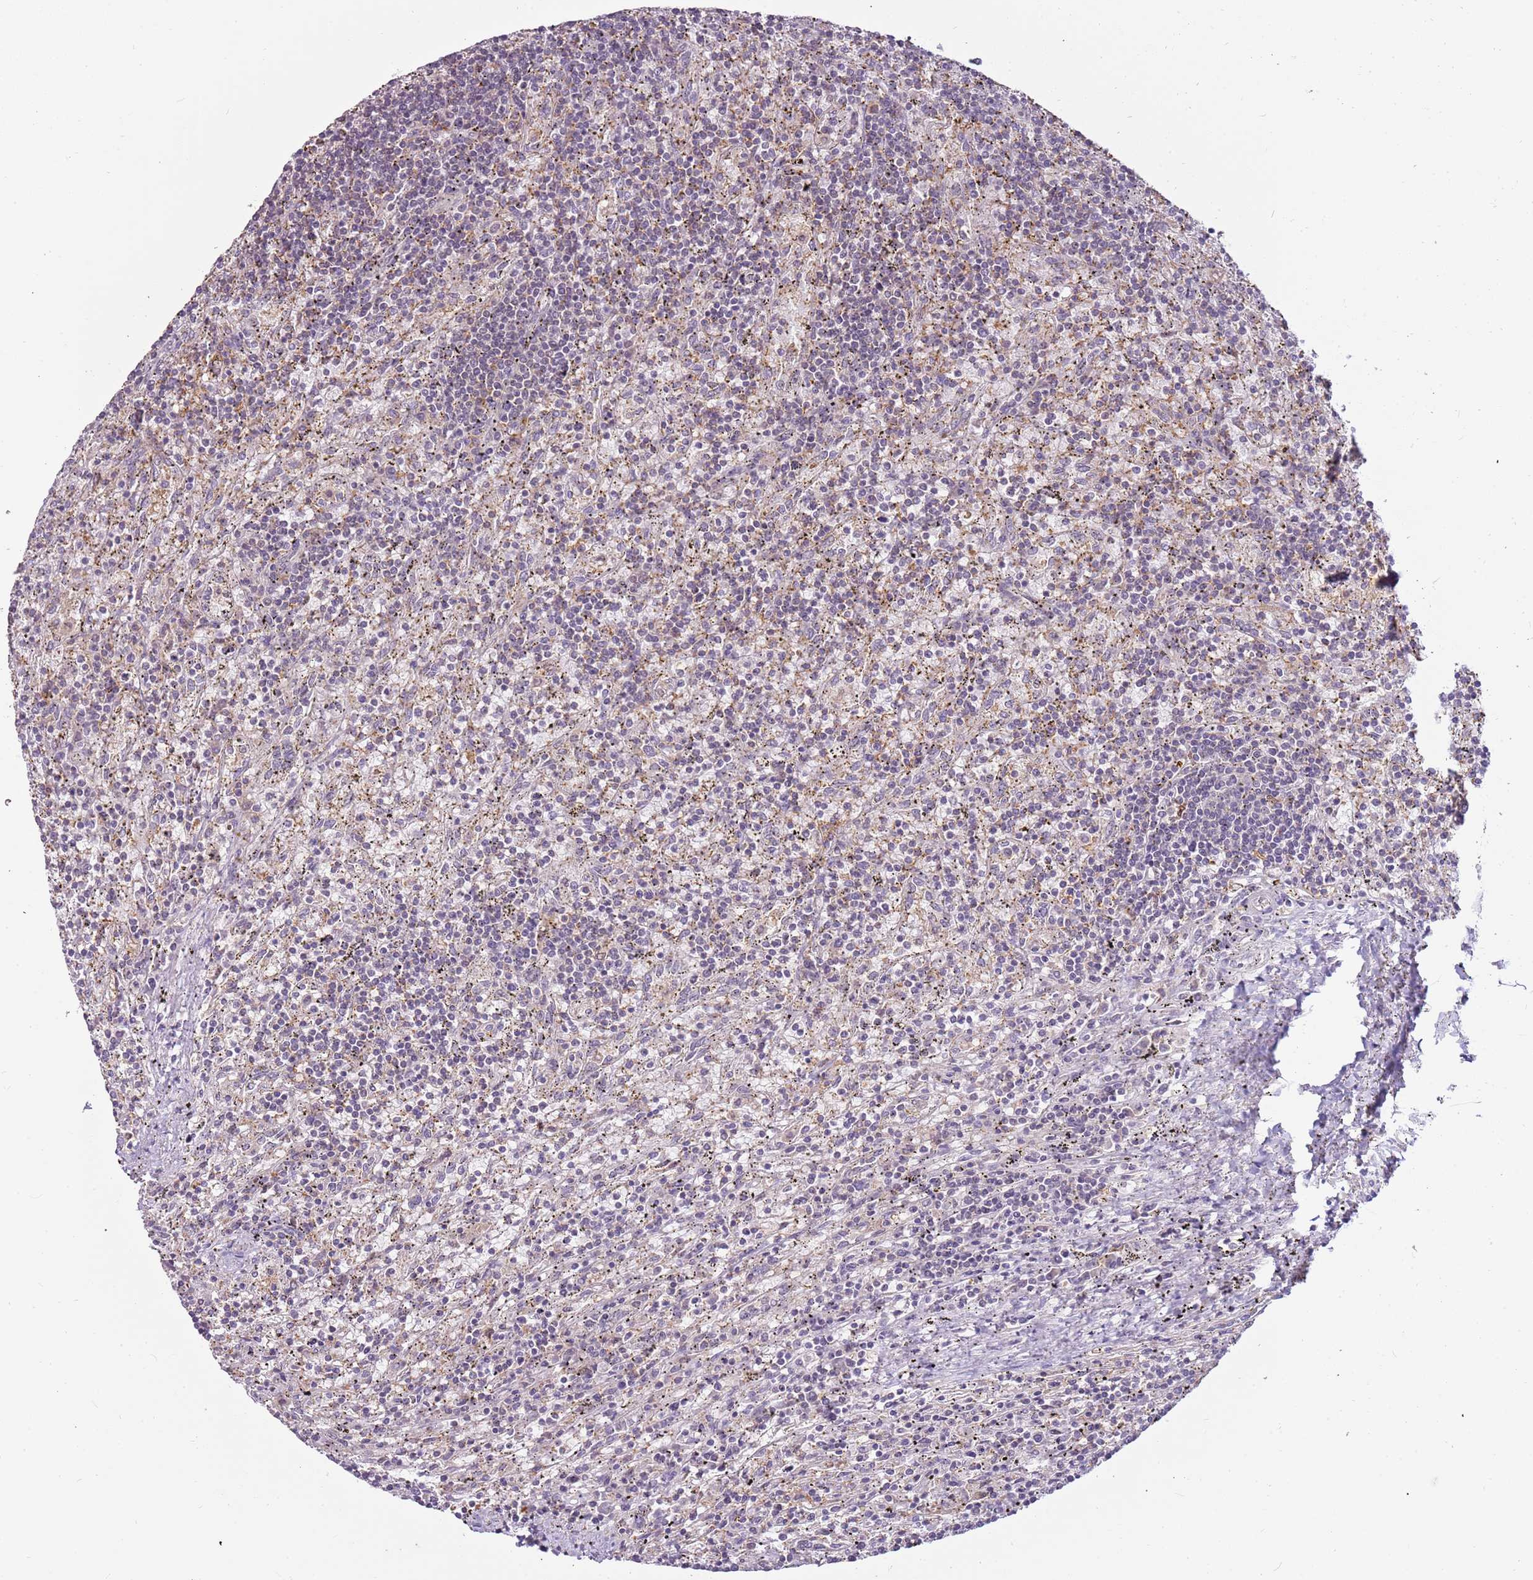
{"staining": {"intensity": "negative", "quantity": "none", "location": "none"}, "tissue": "lymphoma", "cell_type": "Tumor cells", "image_type": "cancer", "snomed": [{"axis": "morphology", "description": "Malignant lymphoma, non-Hodgkin's type, Low grade"}, {"axis": "topography", "description": "Spleen"}], "caption": "There is no significant expression in tumor cells of lymphoma.", "gene": "CAPN7", "patient": {"sex": "male", "age": 76}}